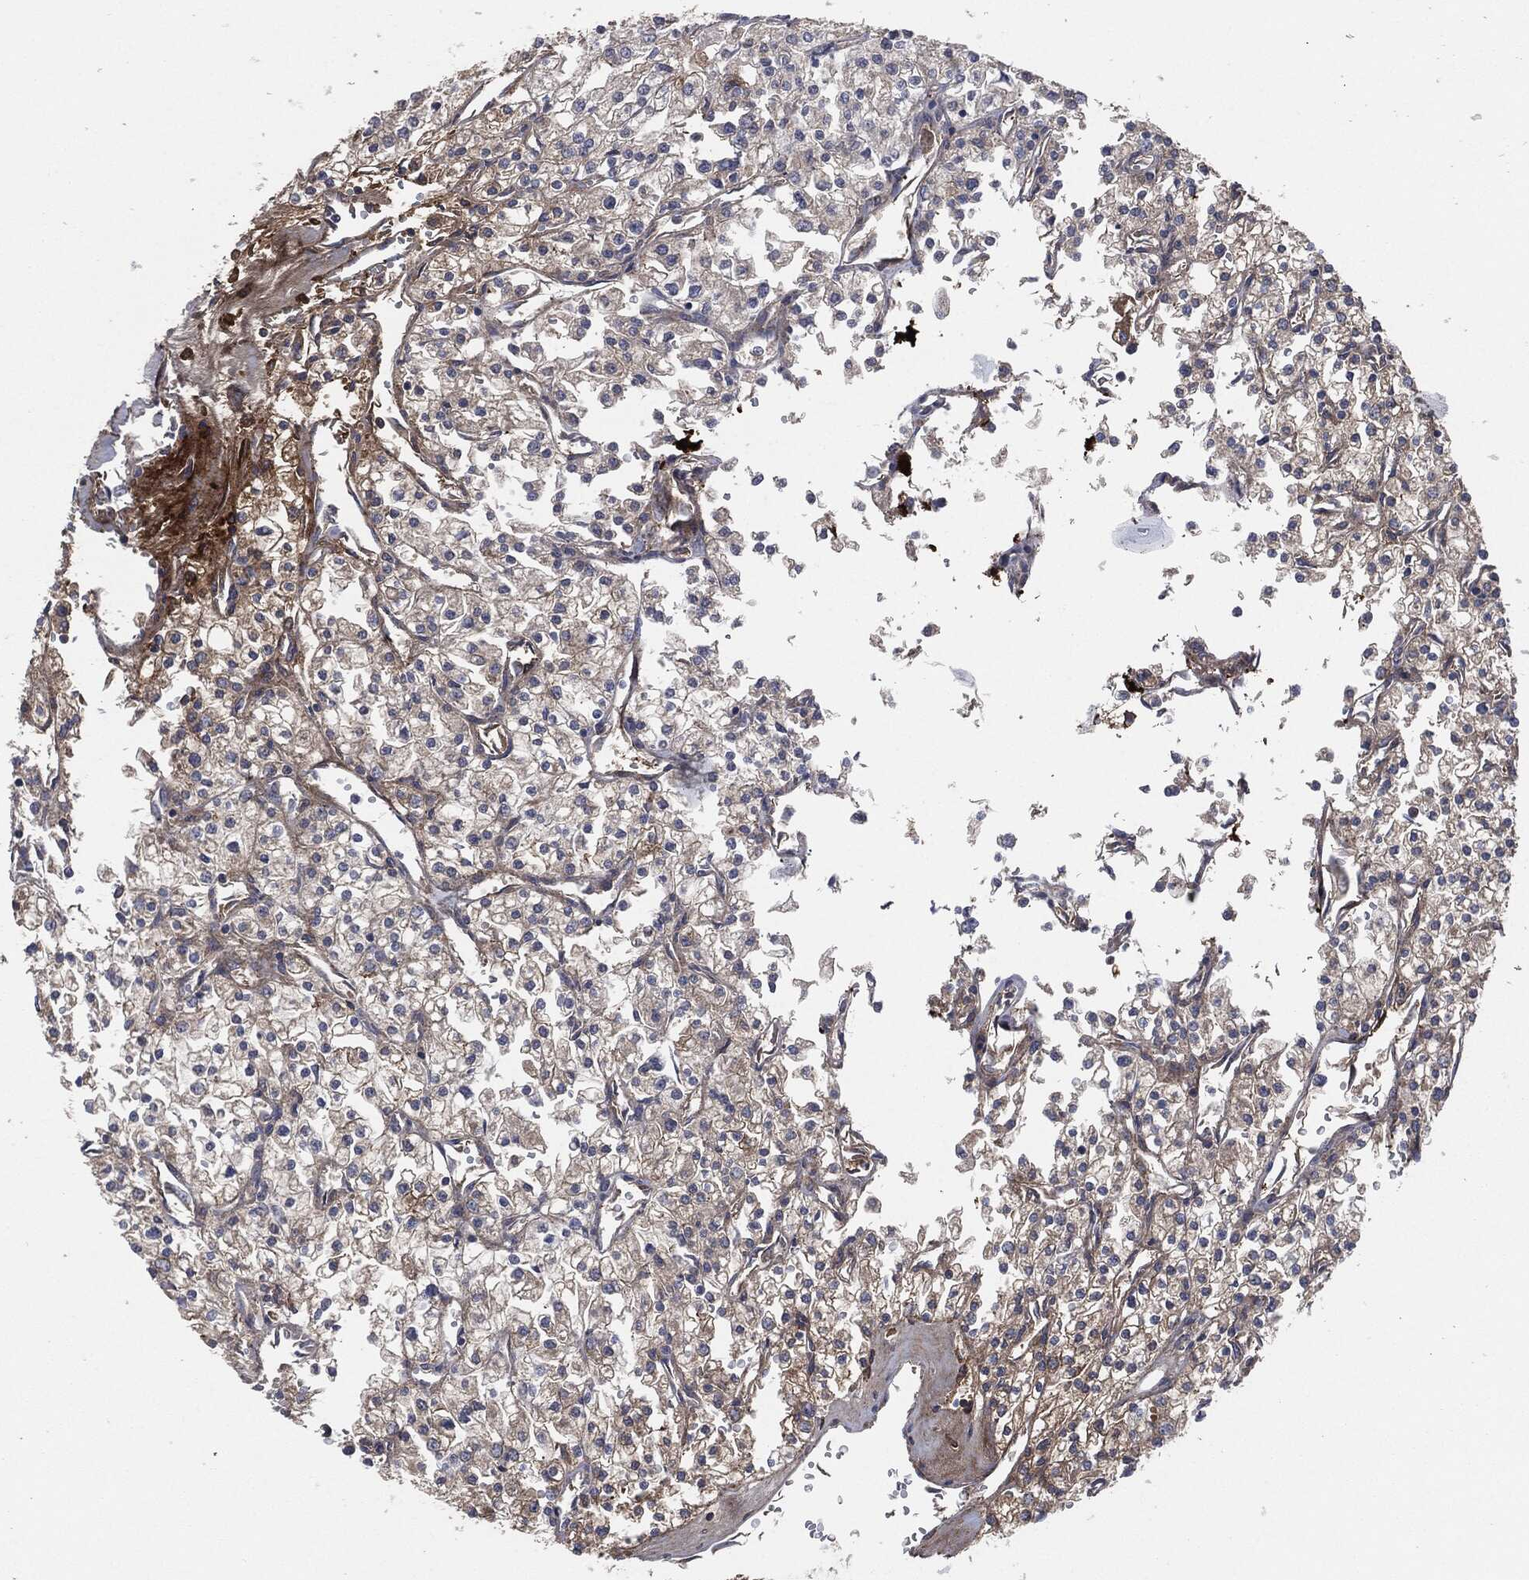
{"staining": {"intensity": "negative", "quantity": "none", "location": "none"}, "tissue": "renal cancer", "cell_type": "Tumor cells", "image_type": "cancer", "snomed": [{"axis": "morphology", "description": "Adenocarcinoma, NOS"}, {"axis": "topography", "description": "Kidney"}], "caption": "DAB (3,3'-diaminobenzidine) immunohistochemical staining of human renal cancer (adenocarcinoma) shows no significant positivity in tumor cells. The staining was performed using DAB to visualize the protein expression in brown, while the nuclei were stained in blue with hematoxylin (Magnification: 20x).", "gene": "APOB", "patient": {"sex": "male", "age": 80}}